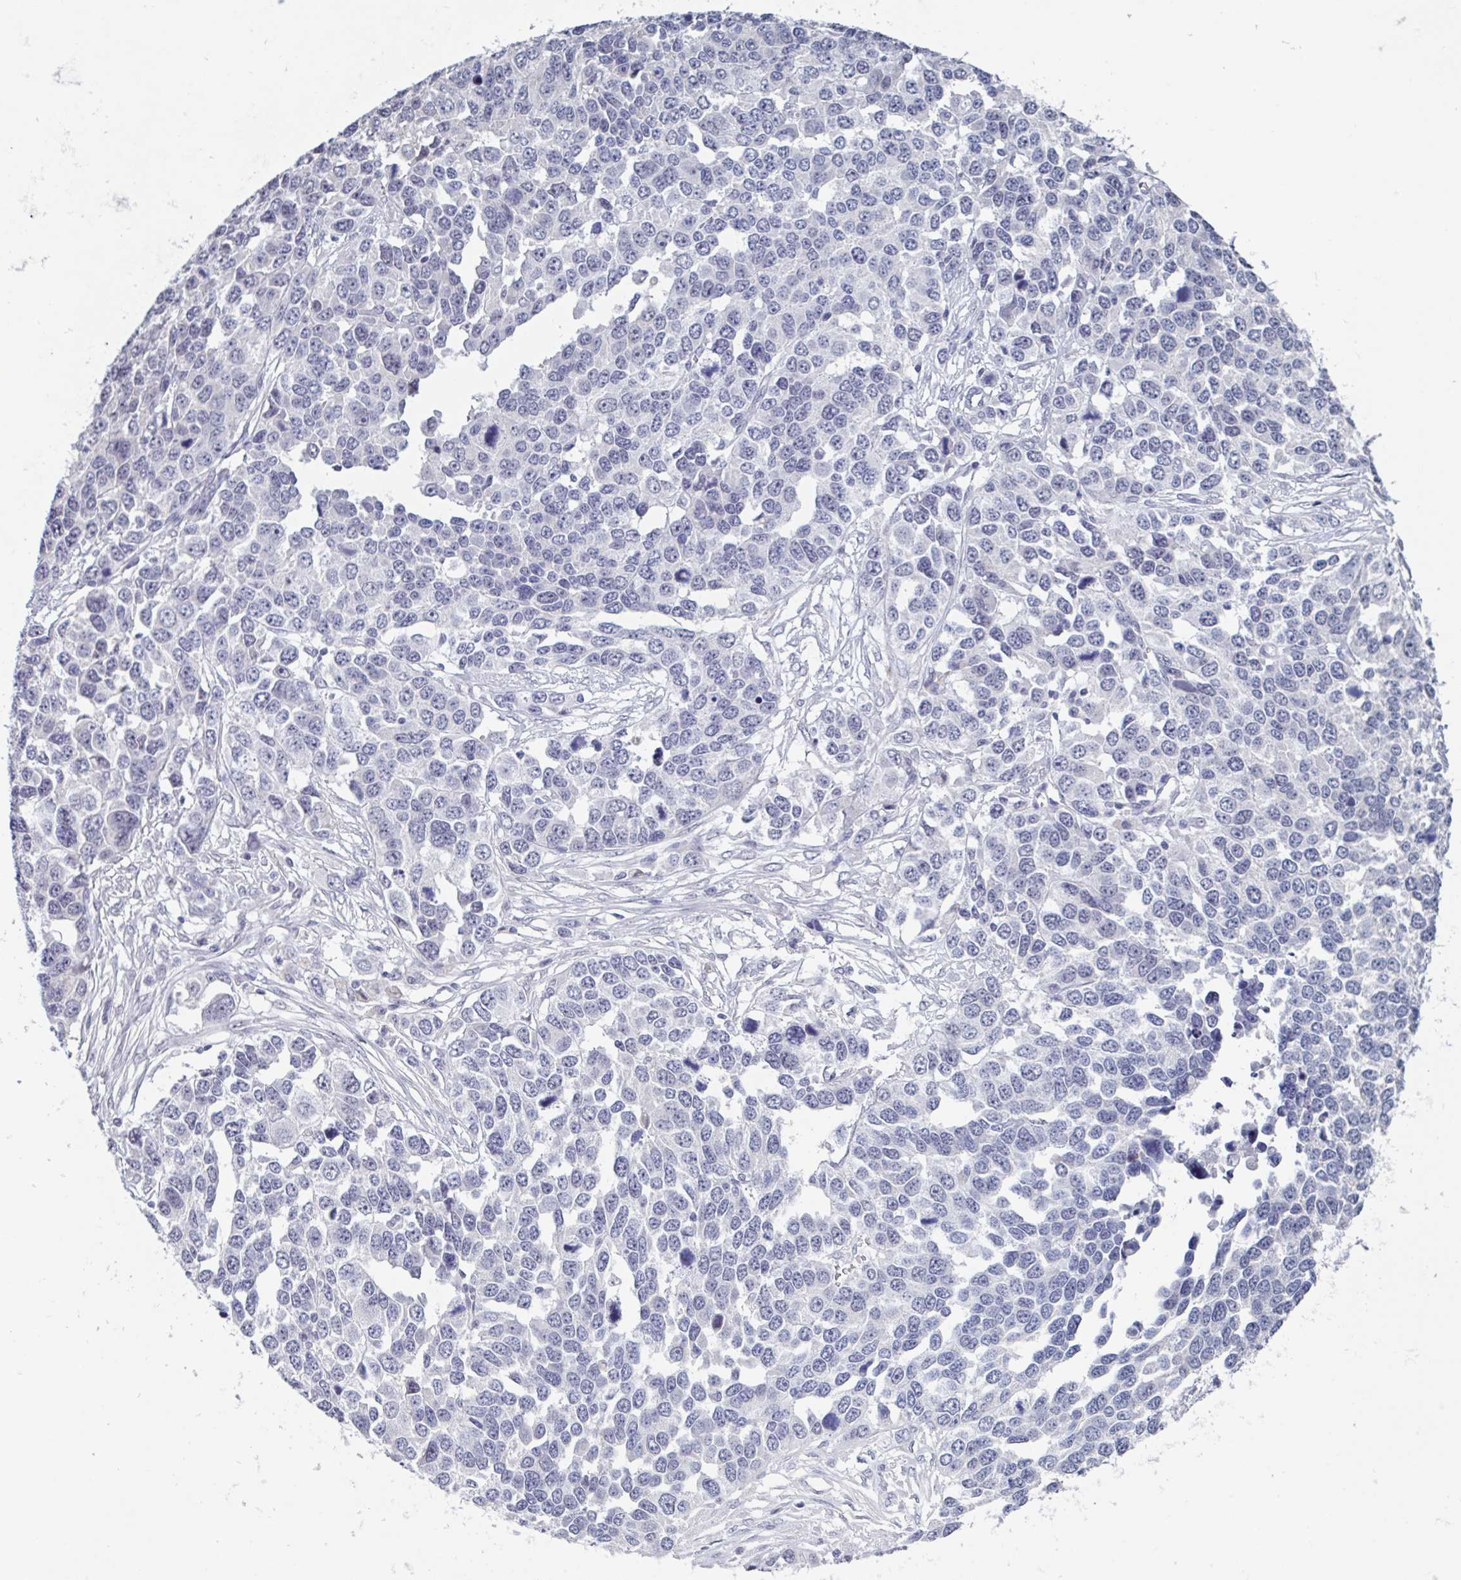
{"staining": {"intensity": "negative", "quantity": "none", "location": "none"}, "tissue": "ovarian cancer", "cell_type": "Tumor cells", "image_type": "cancer", "snomed": [{"axis": "morphology", "description": "Cystadenocarcinoma, serous, NOS"}, {"axis": "topography", "description": "Ovary"}], "caption": "An image of human serous cystadenocarcinoma (ovarian) is negative for staining in tumor cells.", "gene": "KDM4D", "patient": {"sex": "female", "age": 76}}